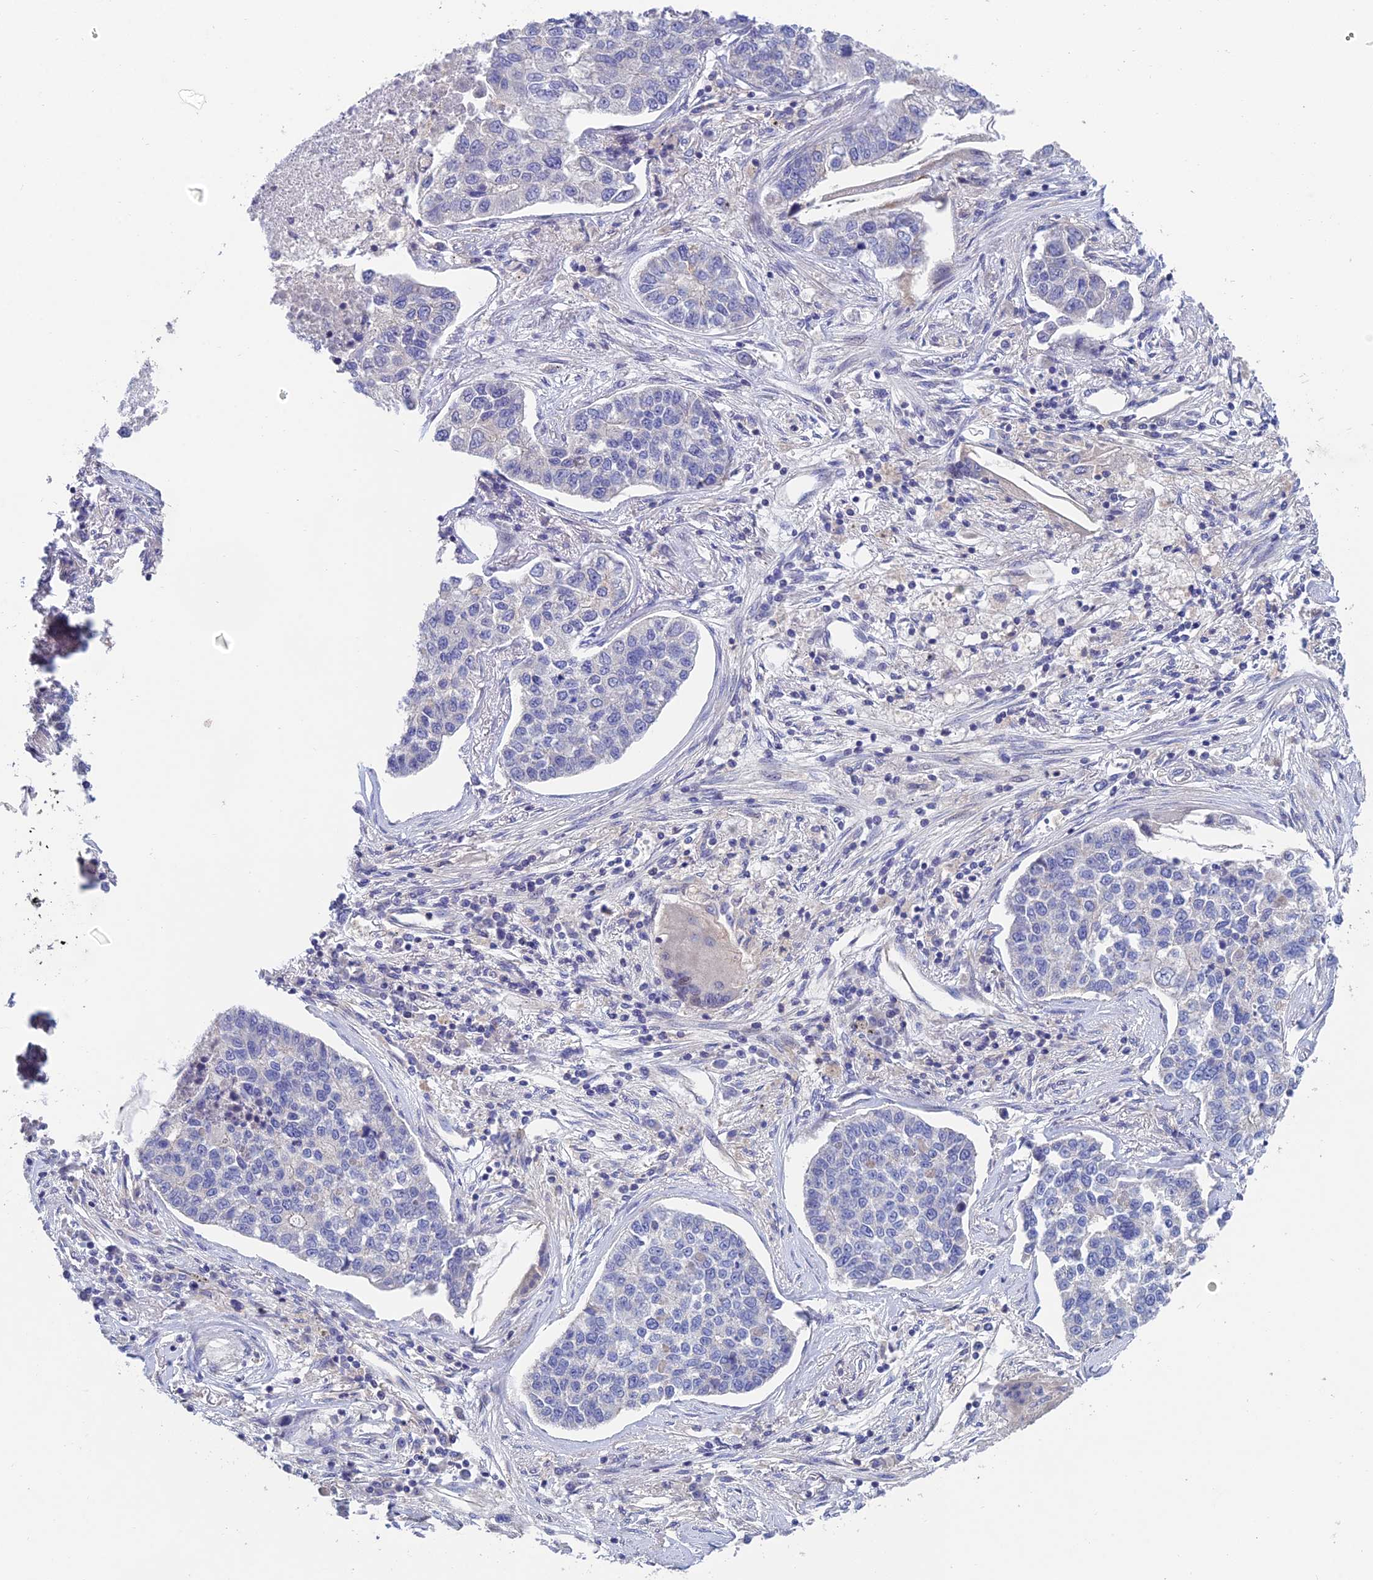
{"staining": {"intensity": "negative", "quantity": "none", "location": "none"}, "tissue": "lung cancer", "cell_type": "Tumor cells", "image_type": "cancer", "snomed": [{"axis": "morphology", "description": "Adenocarcinoma, NOS"}, {"axis": "topography", "description": "Lung"}], "caption": "There is no significant staining in tumor cells of lung adenocarcinoma.", "gene": "USP37", "patient": {"sex": "male", "age": 49}}